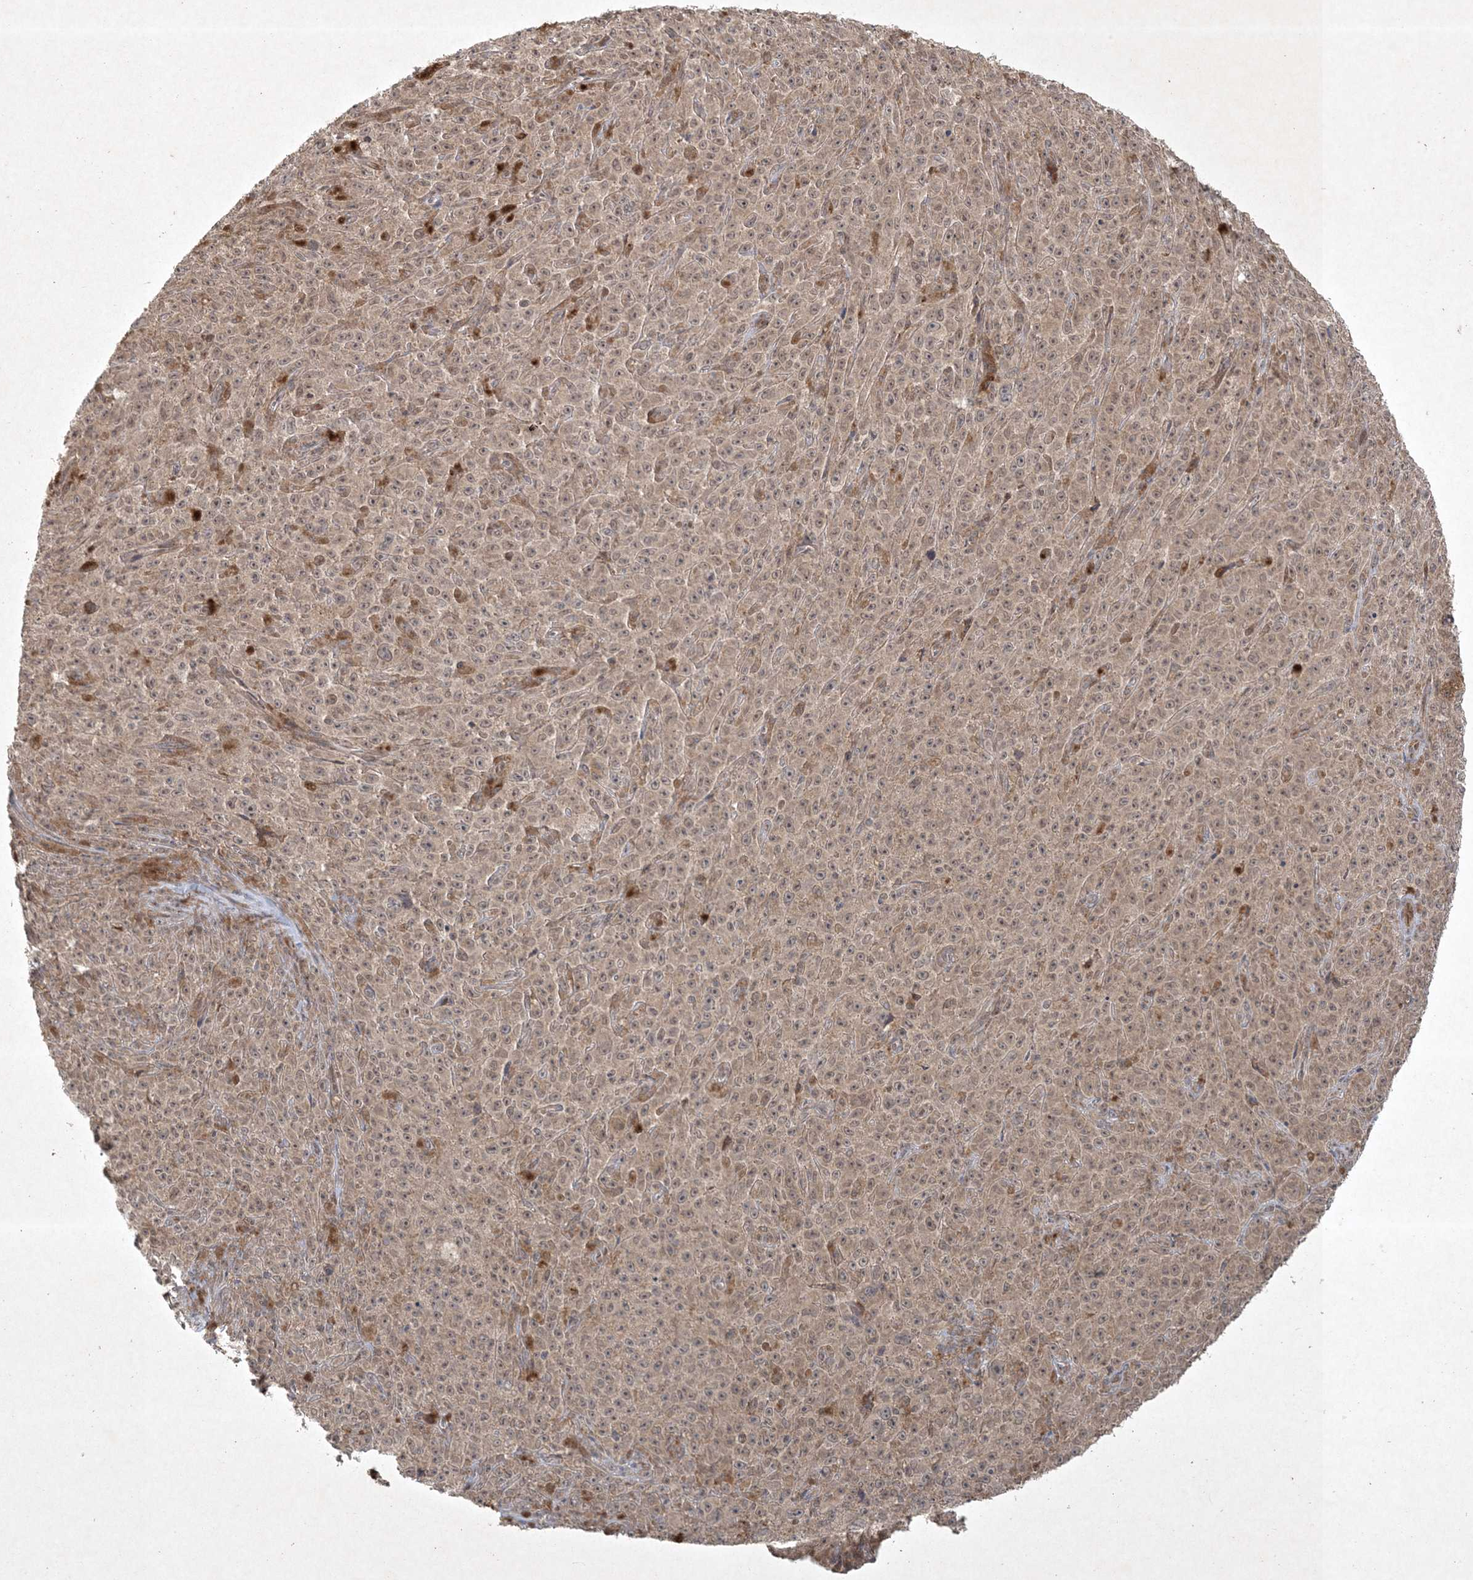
{"staining": {"intensity": "moderate", "quantity": ">75%", "location": "cytoplasmic/membranous,nuclear"}, "tissue": "melanoma", "cell_type": "Tumor cells", "image_type": "cancer", "snomed": [{"axis": "morphology", "description": "Malignant melanoma, NOS"}, {"axis": "topography", "description": "Skin"}], "caption": "Immunohistochemical staining of melanoma reveals moderate cytoplasmic/membranous and nuclear protein positivity in approximately >75% of tumor cells.", "gene": "NRBP2", "patient": {"sex": "female", "age": 82}}